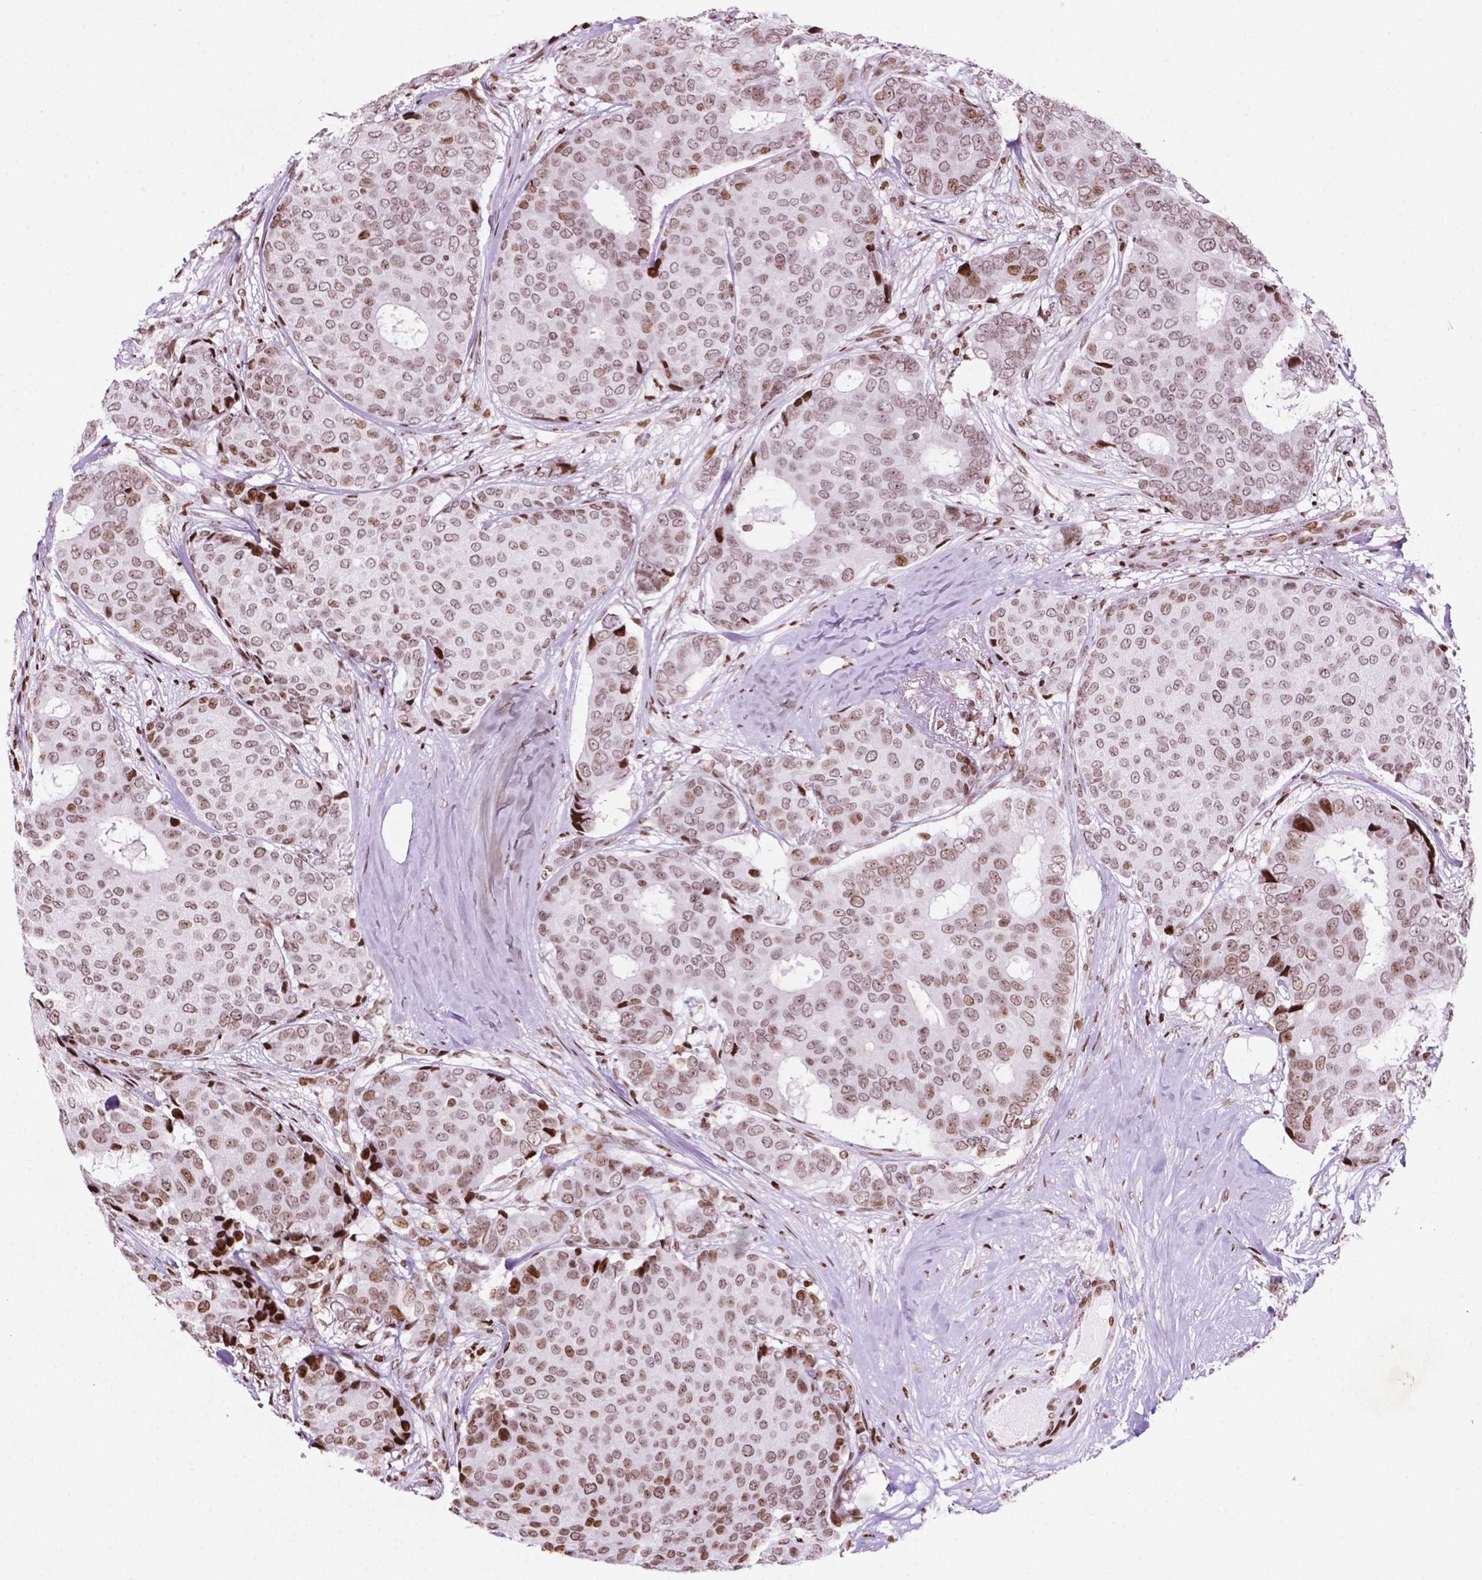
{"staining": {"intensity": "moderate", "quantity": "25%-75%", "location": "nuclear"}, "tissue": "breast cancer", "cell_type": "Tumor cells", "image_type": "cancer", "snomed": [{"axis": "morphology", "description": "Duct carcinoma"}, {"axis": "topography", "description": "Breast"}], "caption": "A high-resolution image shows IHC staining of infiltrating ductal carcinoma (breast), which shows moderate nuclear staining in approximately 25%-75% of tumor cells. The staining was performed using DAB to visualize the protein expression in brown, while the nuclei were stained in blue with hematoxylin (Magnification: 20x).", "gene": "TMEM250", "patient": {"sex": "female", "age": 75}}